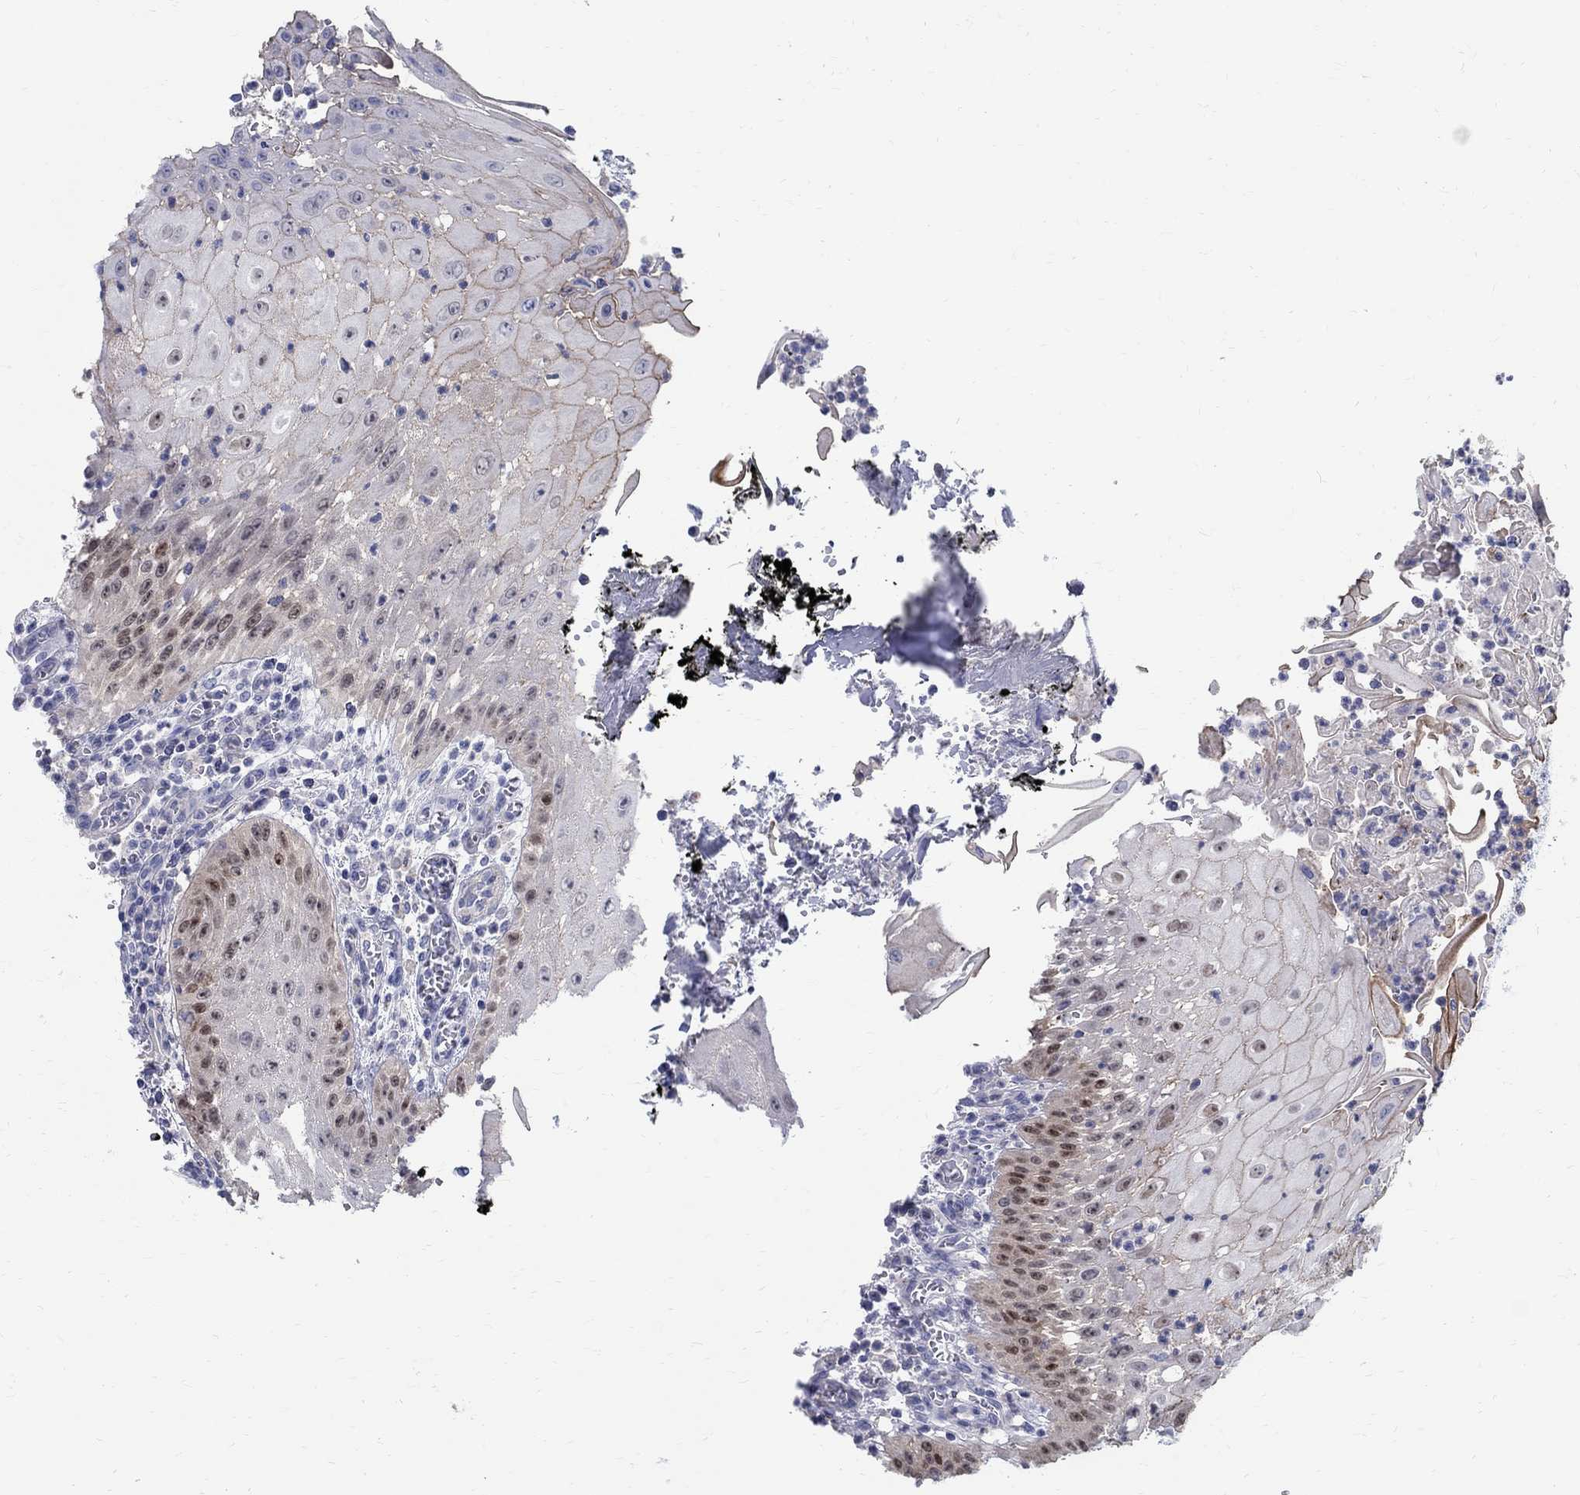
{"staining": {"intensity": "strong", "quantity": "<25%", "location": "nuclear"}, "tissue": "head and neck cancer", "cell_type": "Tumor cells", "image_type": "cancer", "snomed": [{"axis": "morphology", "description": "Squamous cell carcinoma, NOS"}, {"axis": "topography", "description": "Oral tissue"}, {"axis": "topography", "description": "Head-Neck"}], "caption": "Protein analysis of head and neck squamous cell carcinoma tissue displays strong nuclear positivity in approximately <25% of tumor cells. The staining was performed using DAB (3,3'-diaminobenzidine) to visualize the protein expression in brown, while the nuclei were stained in blue with hematoxylin (Magnification: 20x).", "gene": "SOX2", "patient": {"sex": "male", "age": 58}}